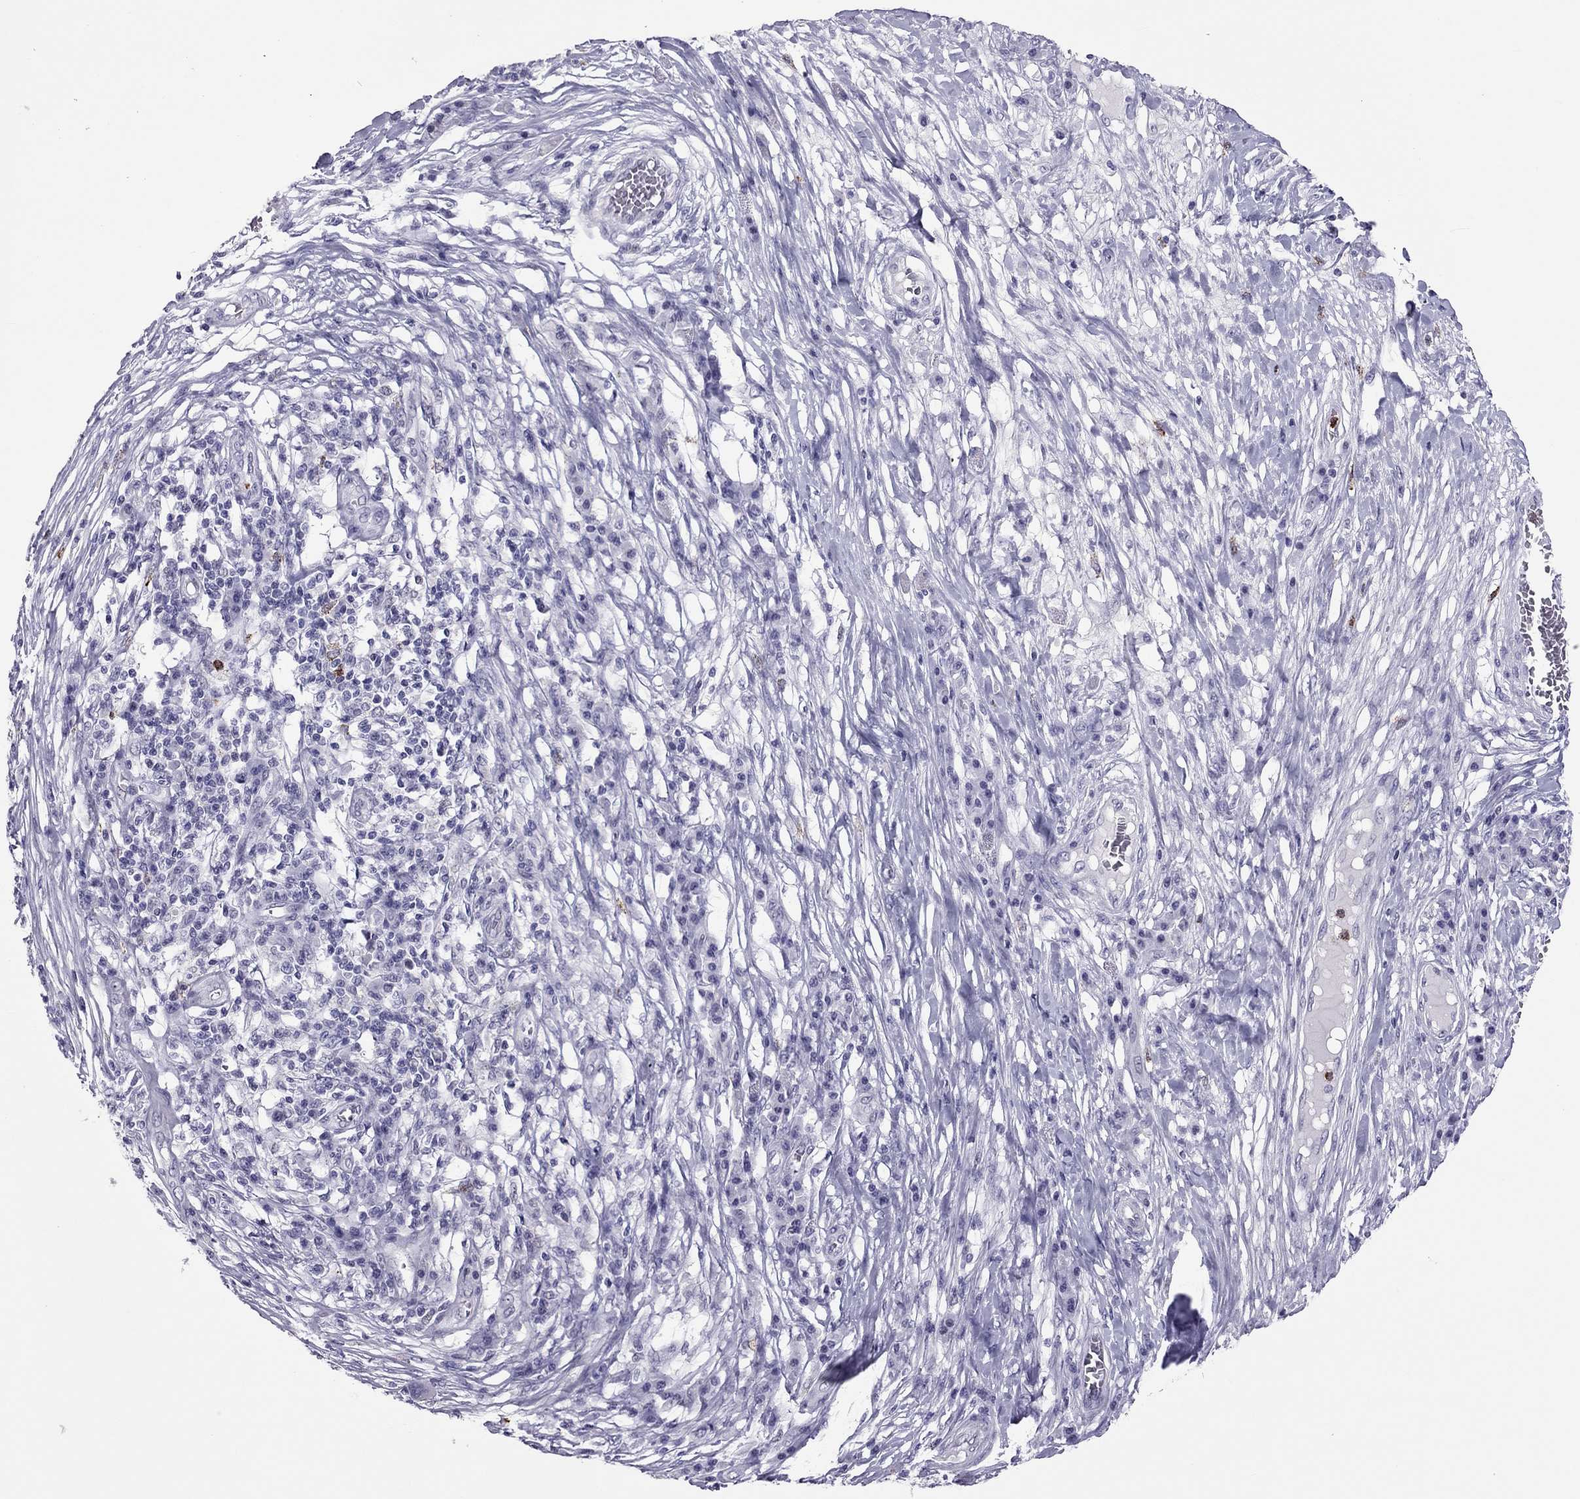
{"staining": {"intensity": "negative", "quantity": "none", "location": "none"}, "tissue": "melanoma", "cell_type": "Tumor cells", "image_type": "cancer", "snomed": [{"axis": "morphology", "description": "Malignant melanoma, NOS"}, {"axis": "topography", "description": "Skin"}], "caption": "An immunohistochemistry micrograph of malignant melanoma is shown. There is no staining in tumor cells of malignant melanoma.", "gene": "CCL27", "patient": {"sex": "male", "age": 53}}